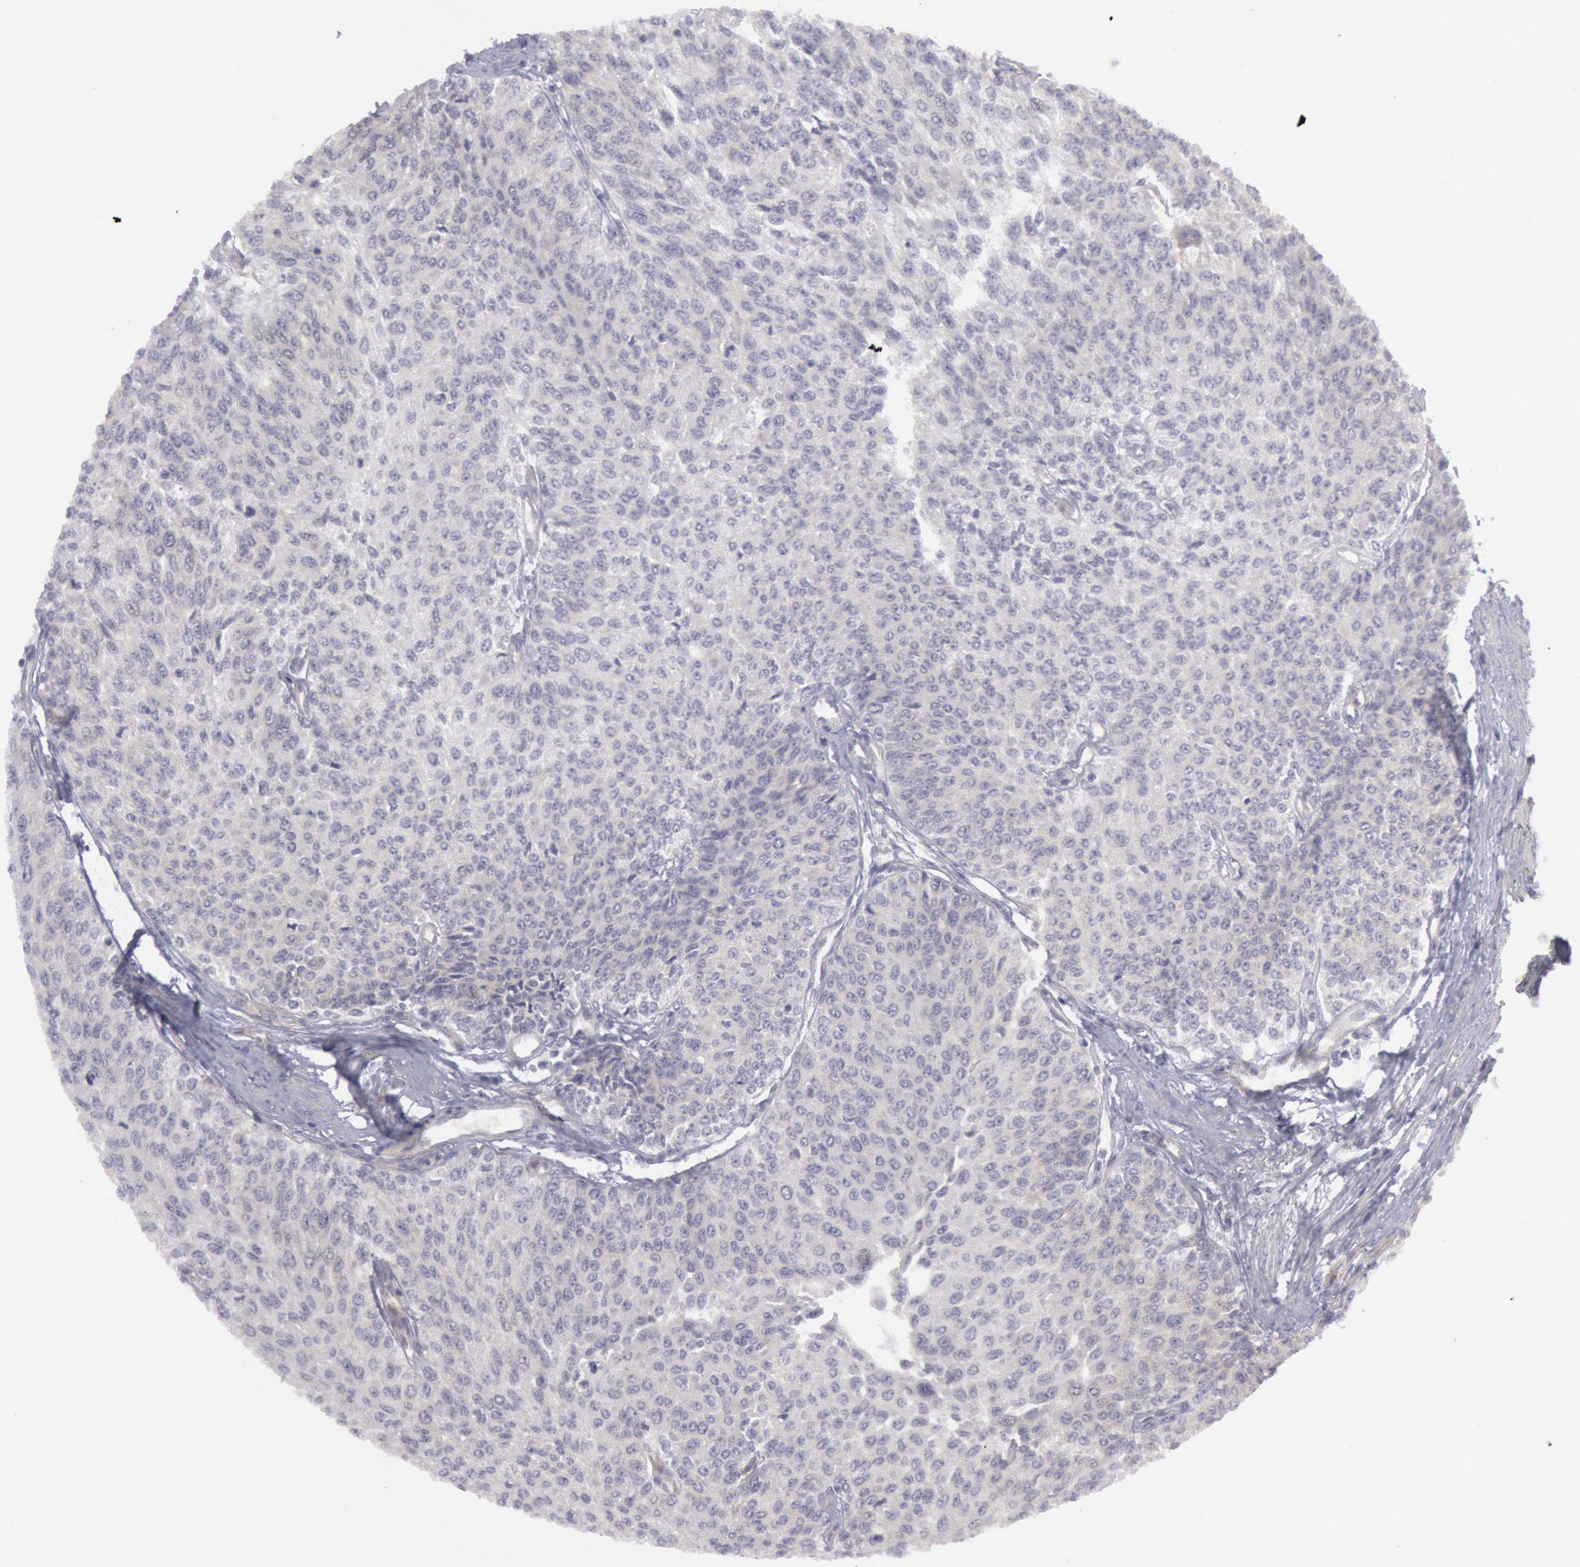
{"staining": {"intensity": "negative", "quantity": "none", "location": "none"}, "tissue": "urothelial cancer", "cell_type": "Tumor cells", "image_type": "cancer", "snomed": [{"axis": "morphology", "description": "Urothelial carcinoma, Low grade"}, {"axis": "topography", "description": "Urinary bladder"}], "caption": "This photomicrograph is of low-grade urothelial carcinoma stained with immunohistochemistry to label a protein in brown with the nuclei are counter-stained blue. There is no staining in tumor cells.", "gene": "IKBKB", "patient": {"sex": "female", "age": 73}}